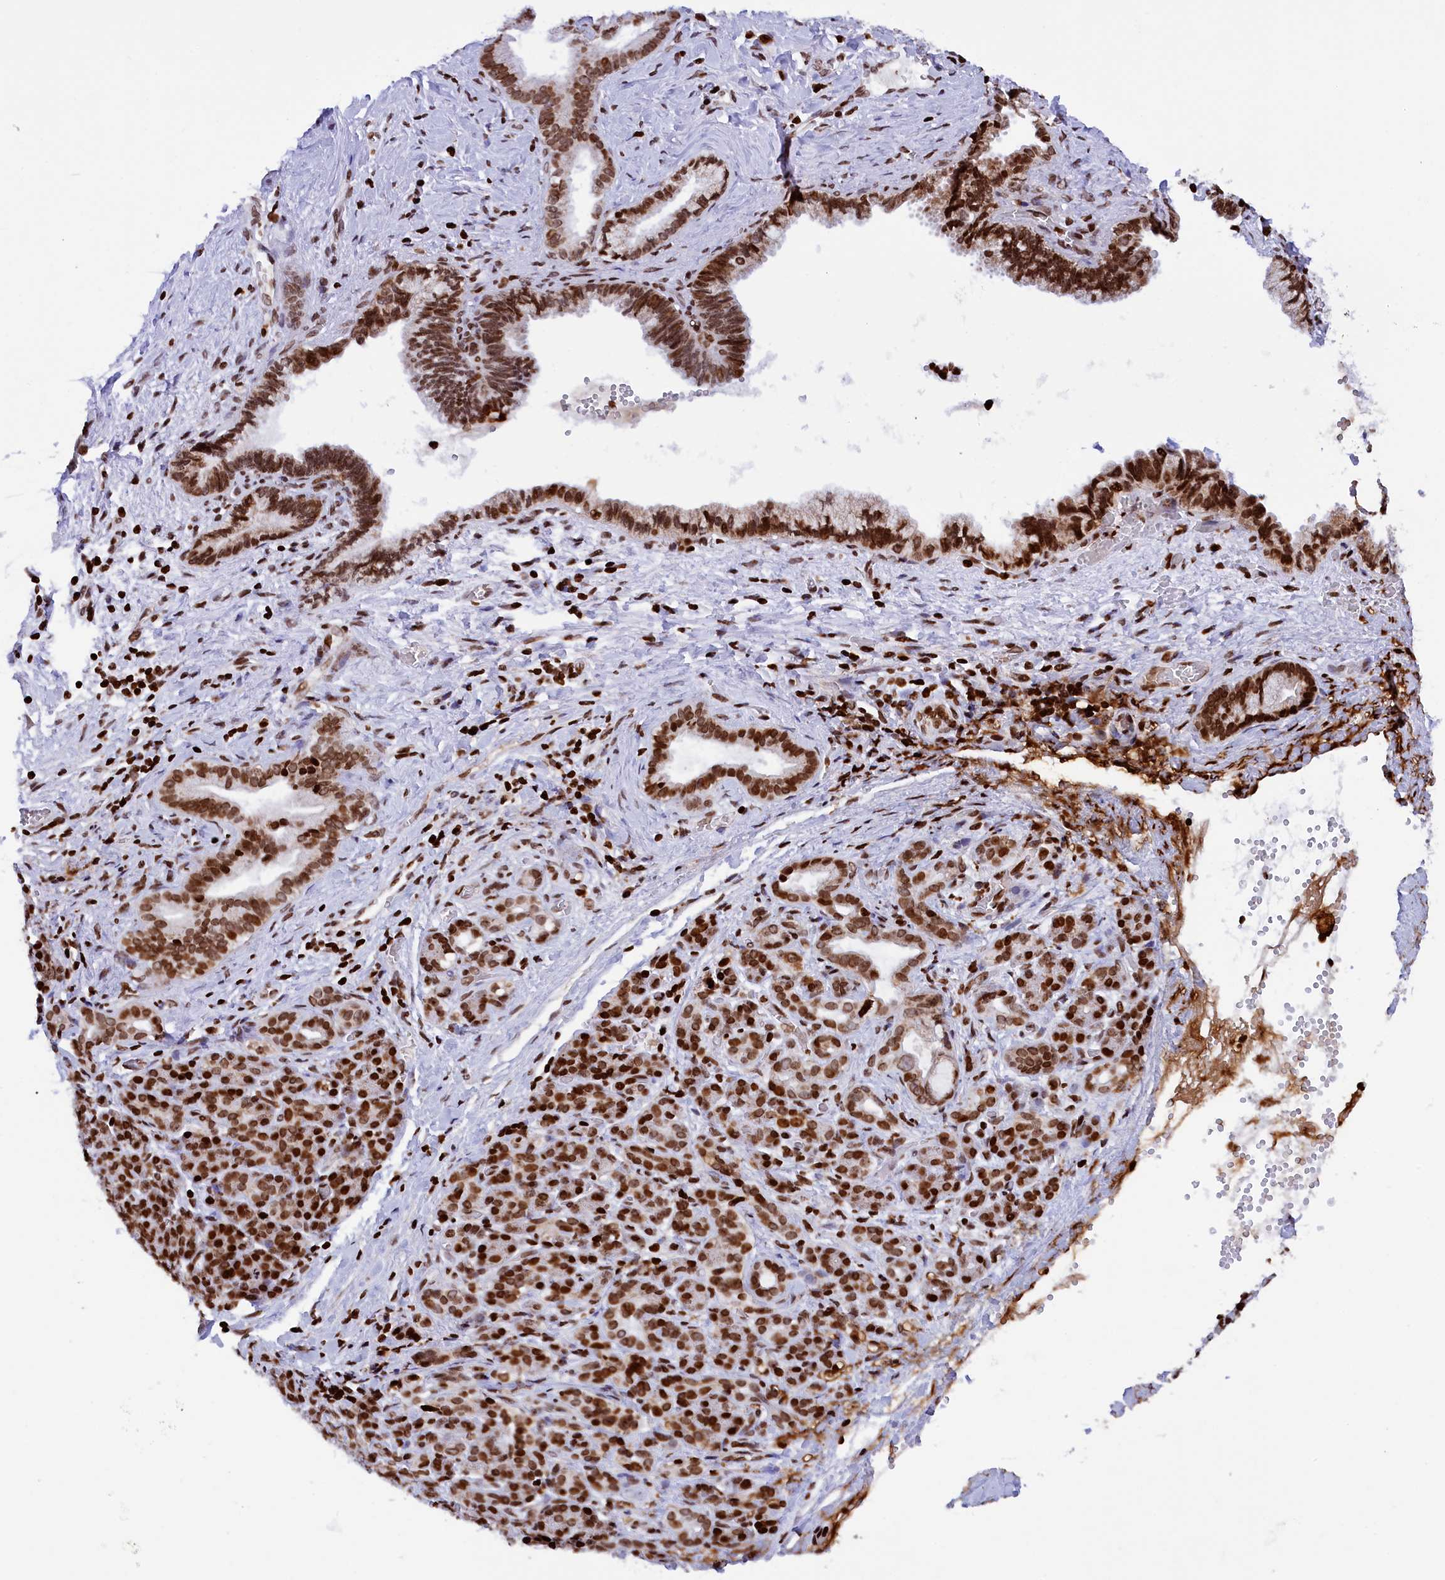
{"staining": {"intensity": "strong", "quantity": ">75%", "location": "nuclear"}, "tissue": "pancreatic cancer", "cell_type": "Tumor cells", "image_type": "cancer", "snomed": [{"axis": "morphology", "description": "Adenocarcinoma, NOS"}, {"axis": "topography", "description": "Pancreas"}], "caption": "High-power microscopy captured an immunohistochemistry (IHC) photomicrograph of pancreatic adenocarcinoma, revealing strong nuclear expression in approximately >75% of tumor cells.", "gene": "TIMM29", "patient": {"sex": "male", "age": 59}}